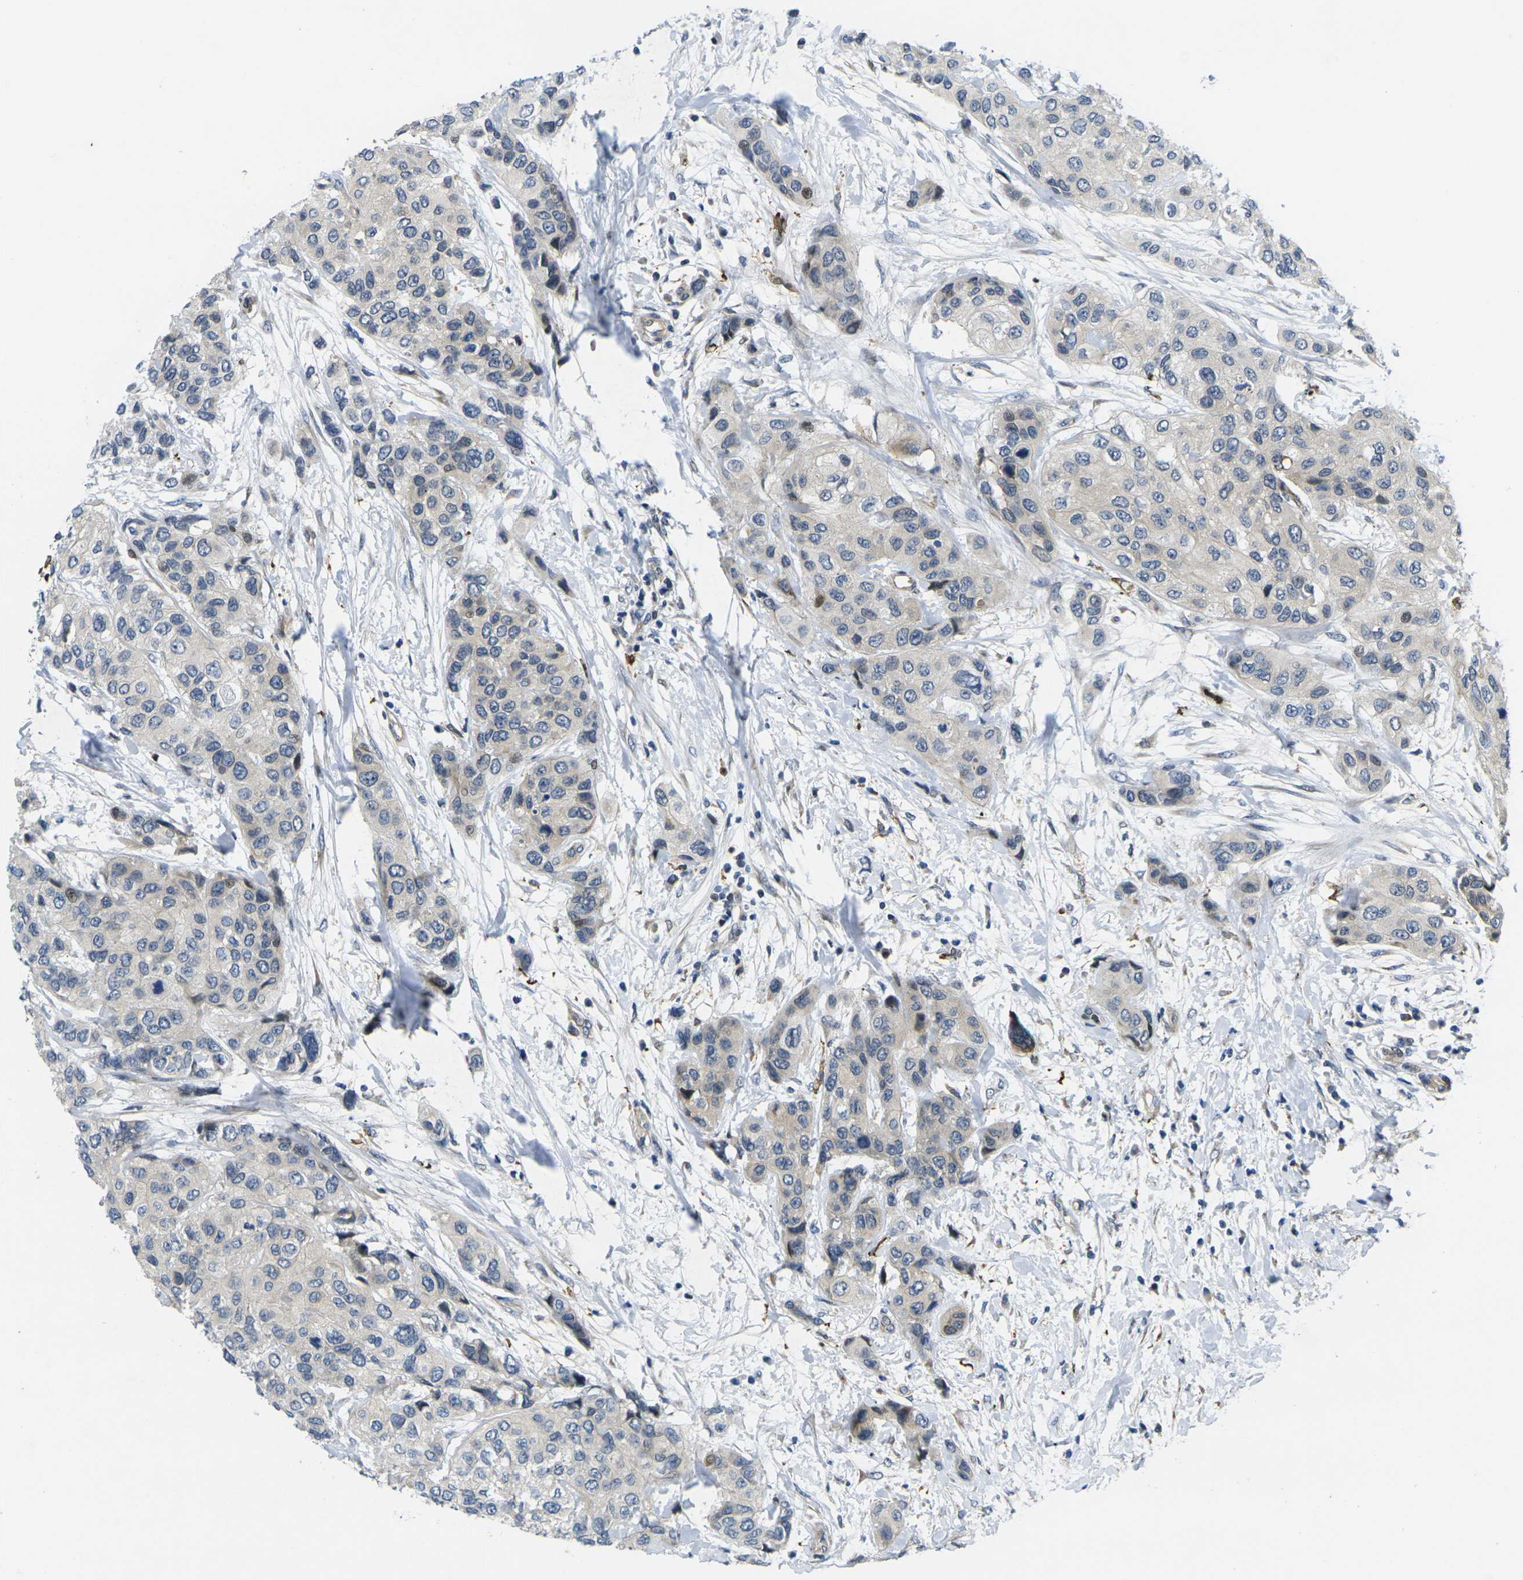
{"staining": {"intensity": "negative", "quantity": "none", "location": "none"}, "tissue": "urothelial cancer", "cell_type": "Tumor cells", "image_type": "cancer", "snomed": [{"axis": "morphology", "description": "Urothelial carcinoma, High grade"}, {"axis": "topography", "description": "Urinary bladder"}], "caption": "Urothelial cancer was stained to show a protein in brown. There is no significant expression in tumor cells.", "gene": "ROBO2", "patient": {"sex": "female", "age": 56}}